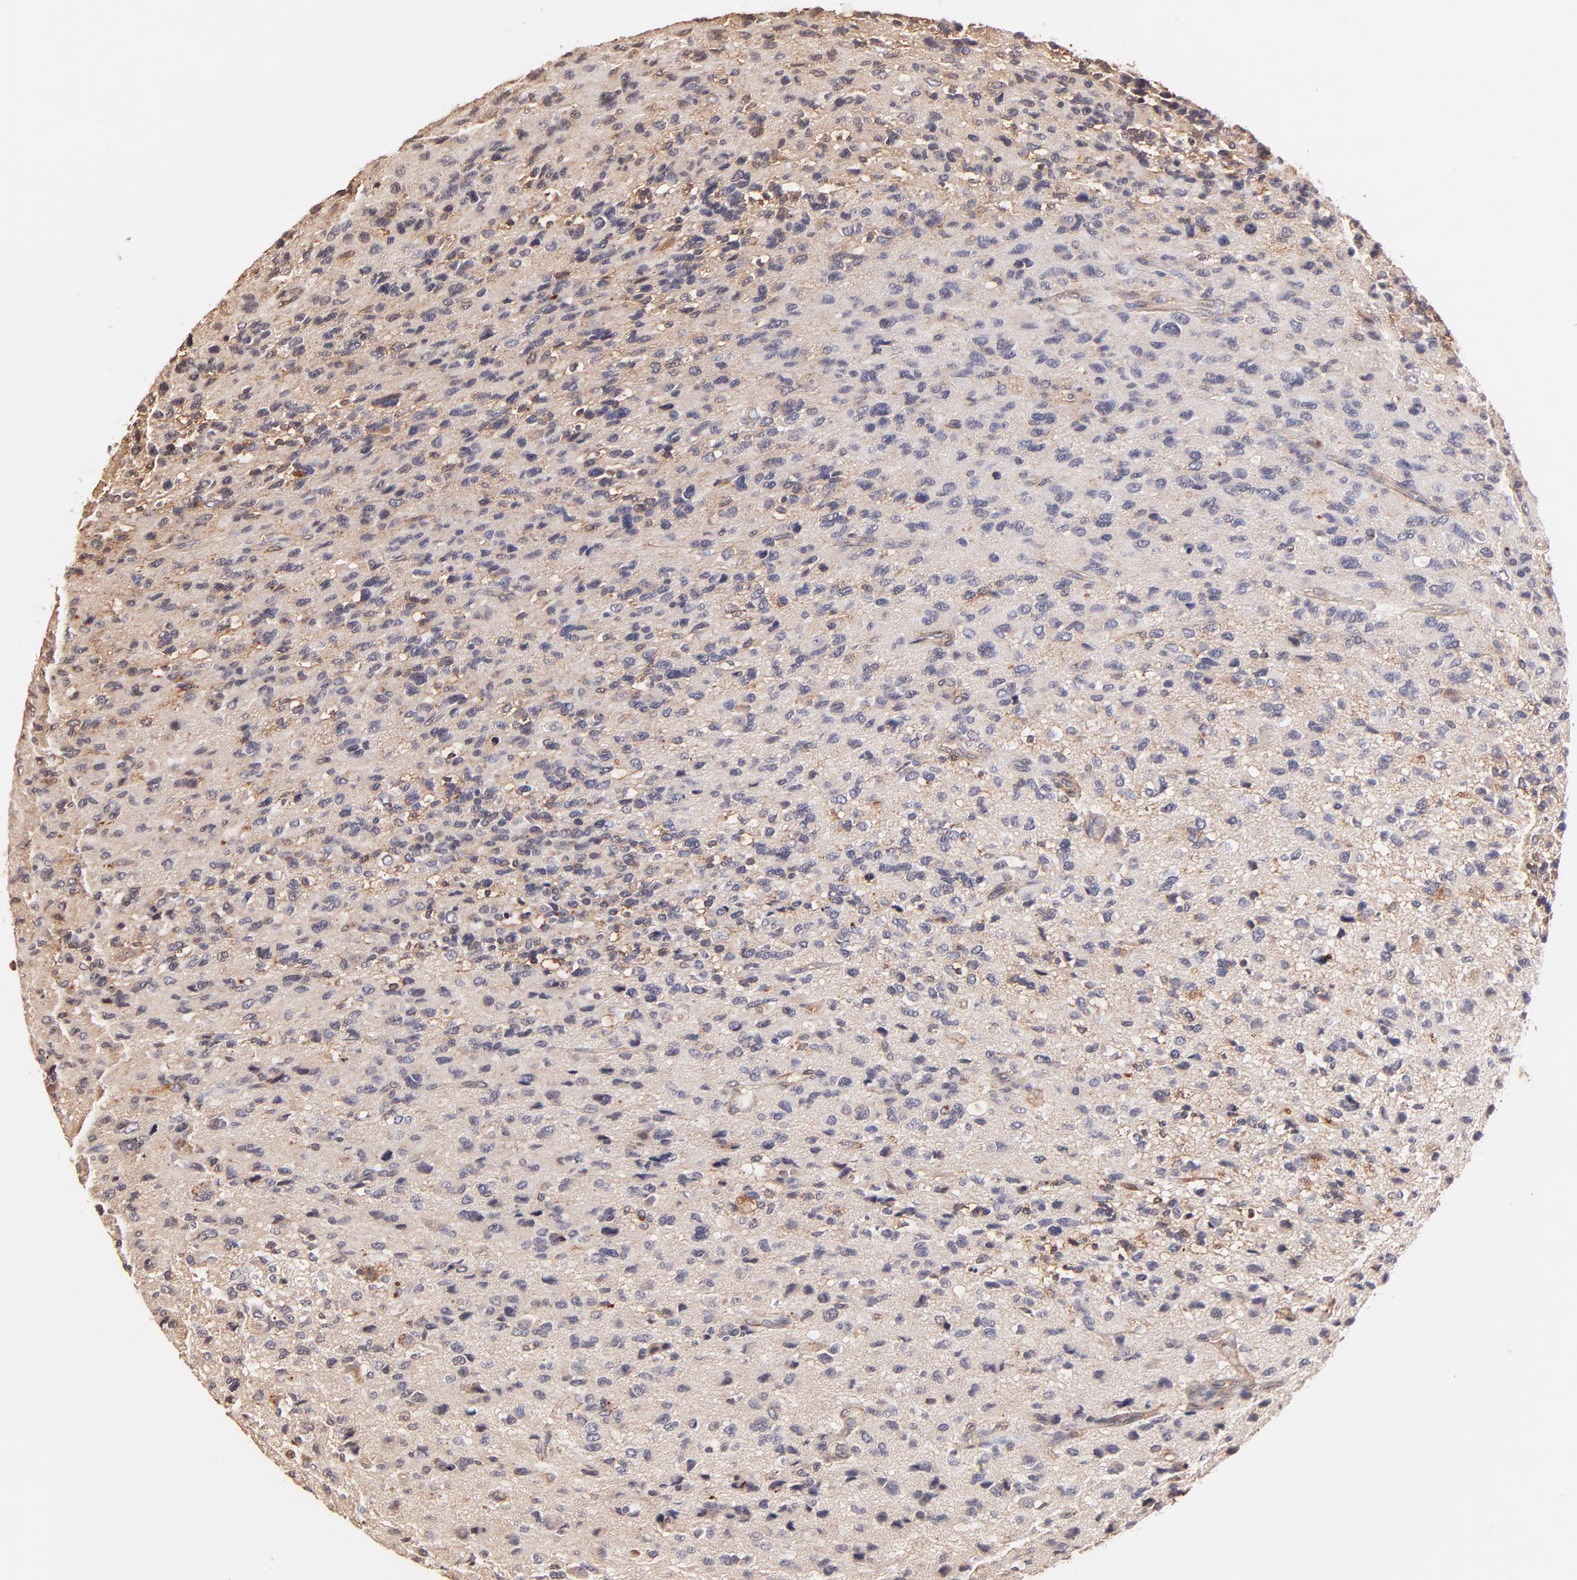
{"staining": {"intensity": "weak", "quantity": "<25%", "location": "cytoplasmic/membranous"}, "tissue": "glioma", "cell_type": "Tumor cells", "image_type": "cancer", "snomed": [{"axis": "morphology", "description": "Glioma, malignant, High grade"}, {"axis": "topography", "description": "Brain"}], "caption": "An immunohistochemistry (IHC) image of glioma is shown. There is no staining in tumor cells of glioma. (IHC, brightfield microscopy, high magnification).", "gene": "ITGB1", "patient": {"sex": "male", "age": 69}}